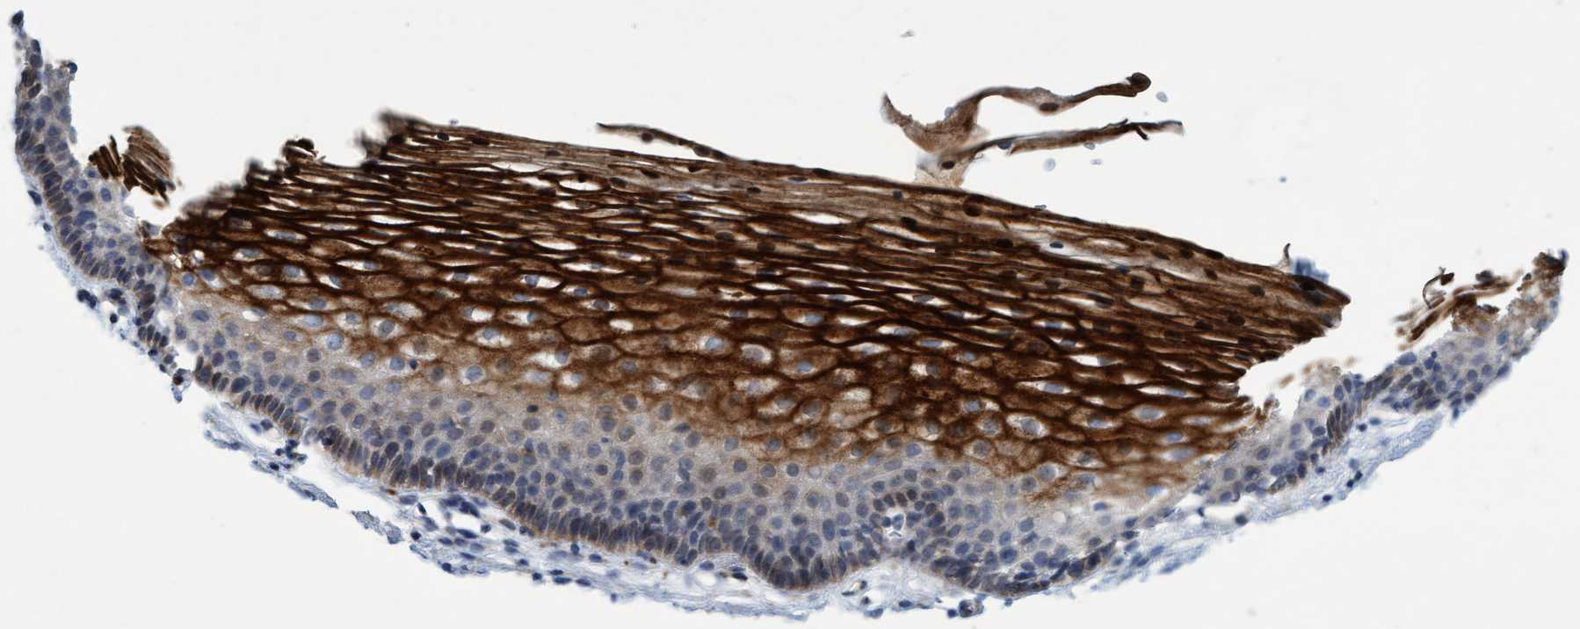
{"staining": {"intensity": "strong", "quantity": ">75%", "location": "cytoplasmic/membranous"}, "tissue": "cervix", "cell_type": "Squamous epithelial cells", "image_type": "normal", "snomed": [{"axis": "morphology", "description": "Normal tissue, NOS"}, {"axis": "topography", "description": "Cervix"}], "caption": "The photomicrograph shows a brown stain indicating the presence of a protein in the cytoplasmic/membranous of squamous epithelial cells in cervix. The staining is performed using DAB brown chromogen to label protein expression. The nuclei are counter-stained blue using hematoxylin.", "gene": "SLC28A3", "patient": {"sex": "female", "age": 72}}